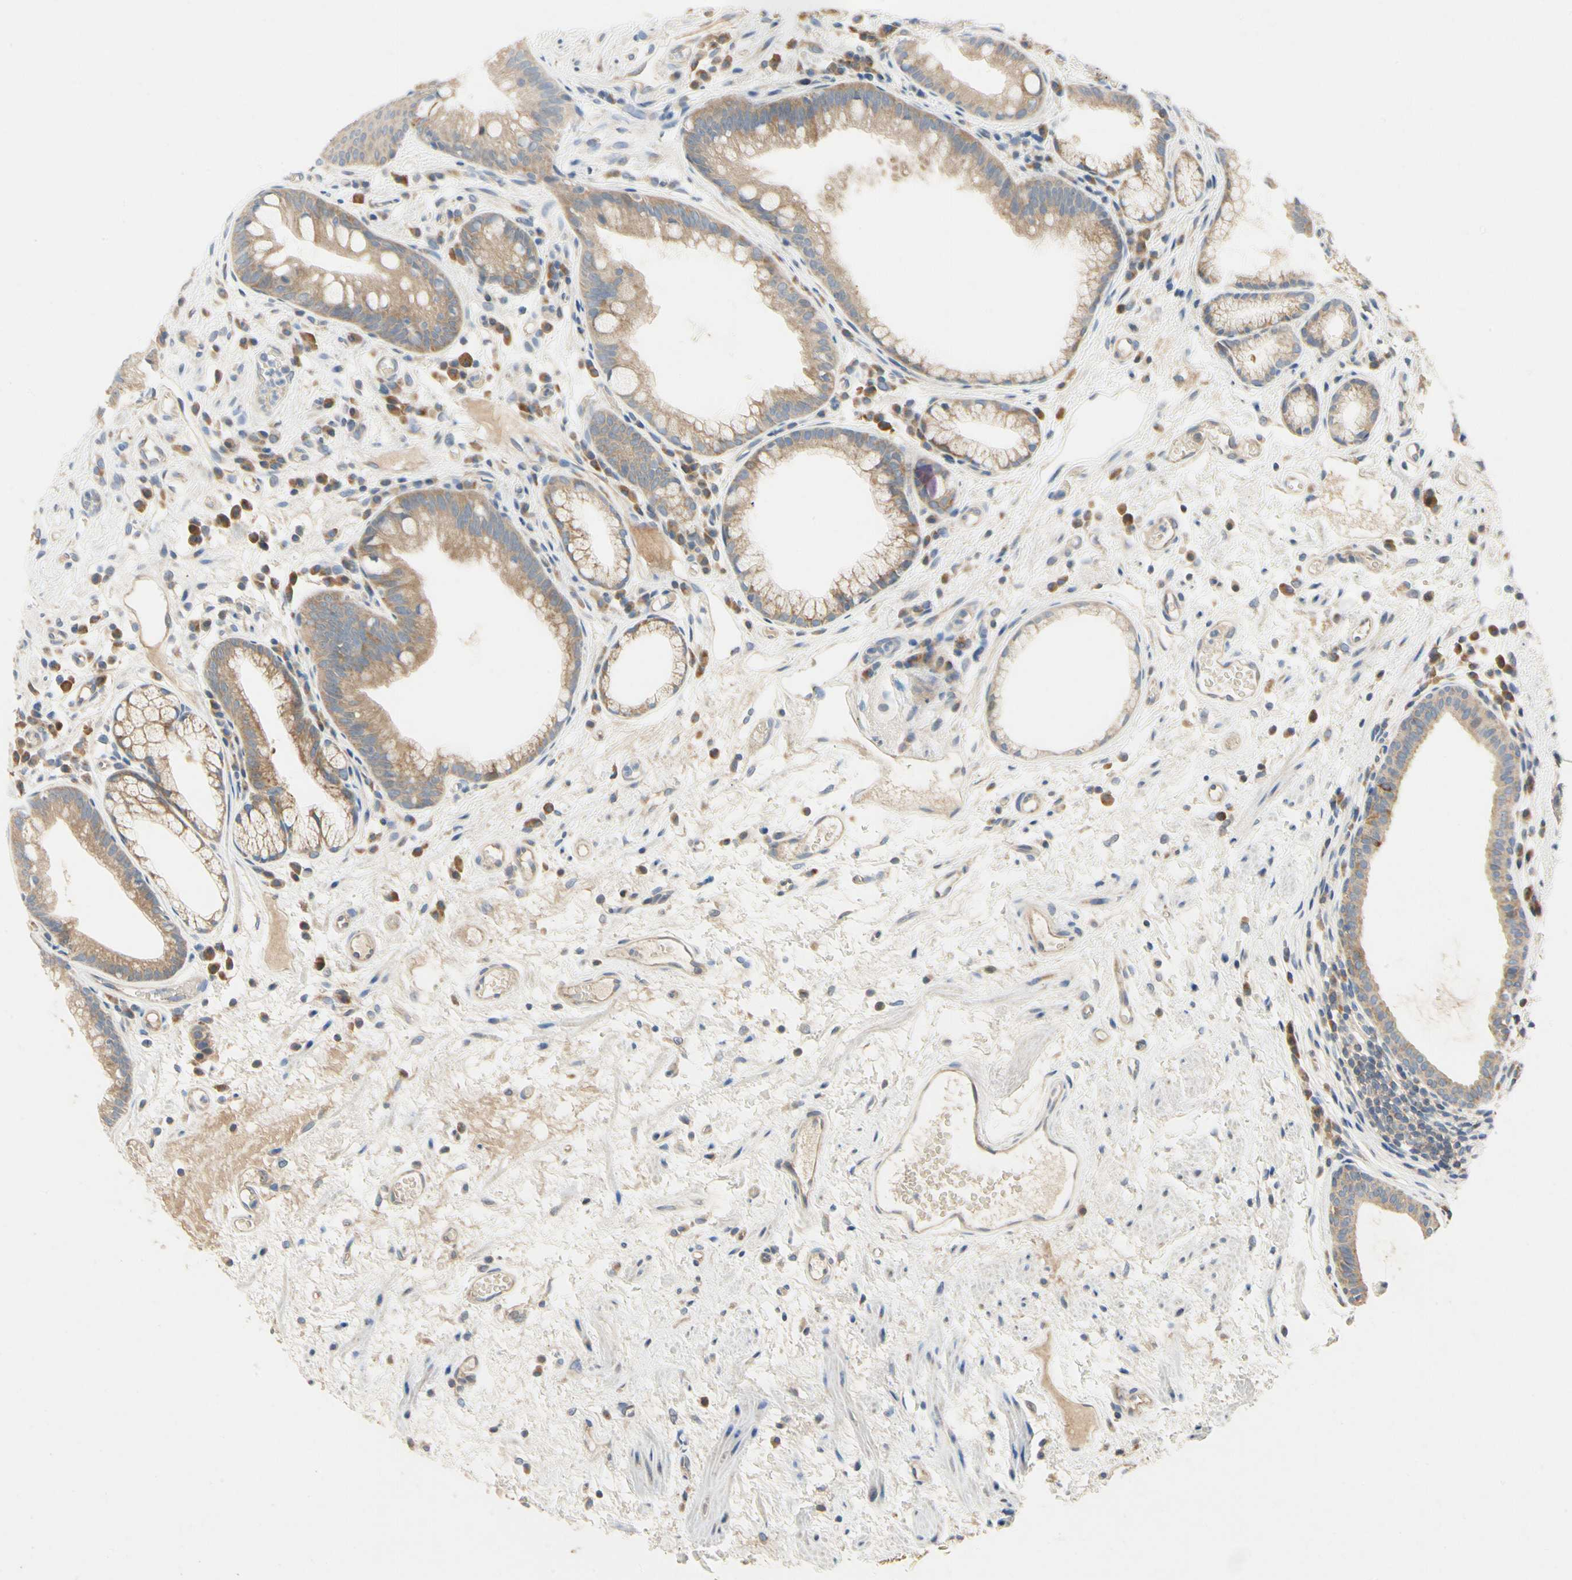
{"staining": {"intensity": "moderate", "quantity": ">75%", "location": "cytoplasmic/membranous"}, "tissue": "stomach", "cell_type": "Glandular cells", "image_type": "normal", "snomed": [{"axis": "morphology", "description": "Normal tissue, NOS"}, {"axis": "topography", "description": "Stomach, upper"}], "caption": "A histopathology image of stomach stained for a protein displays moderate cytoplasmic/membranous brown staining in glandular cells.", "gene": "KLHDC8B", "patient": {"sex": "male", "age": 72}}